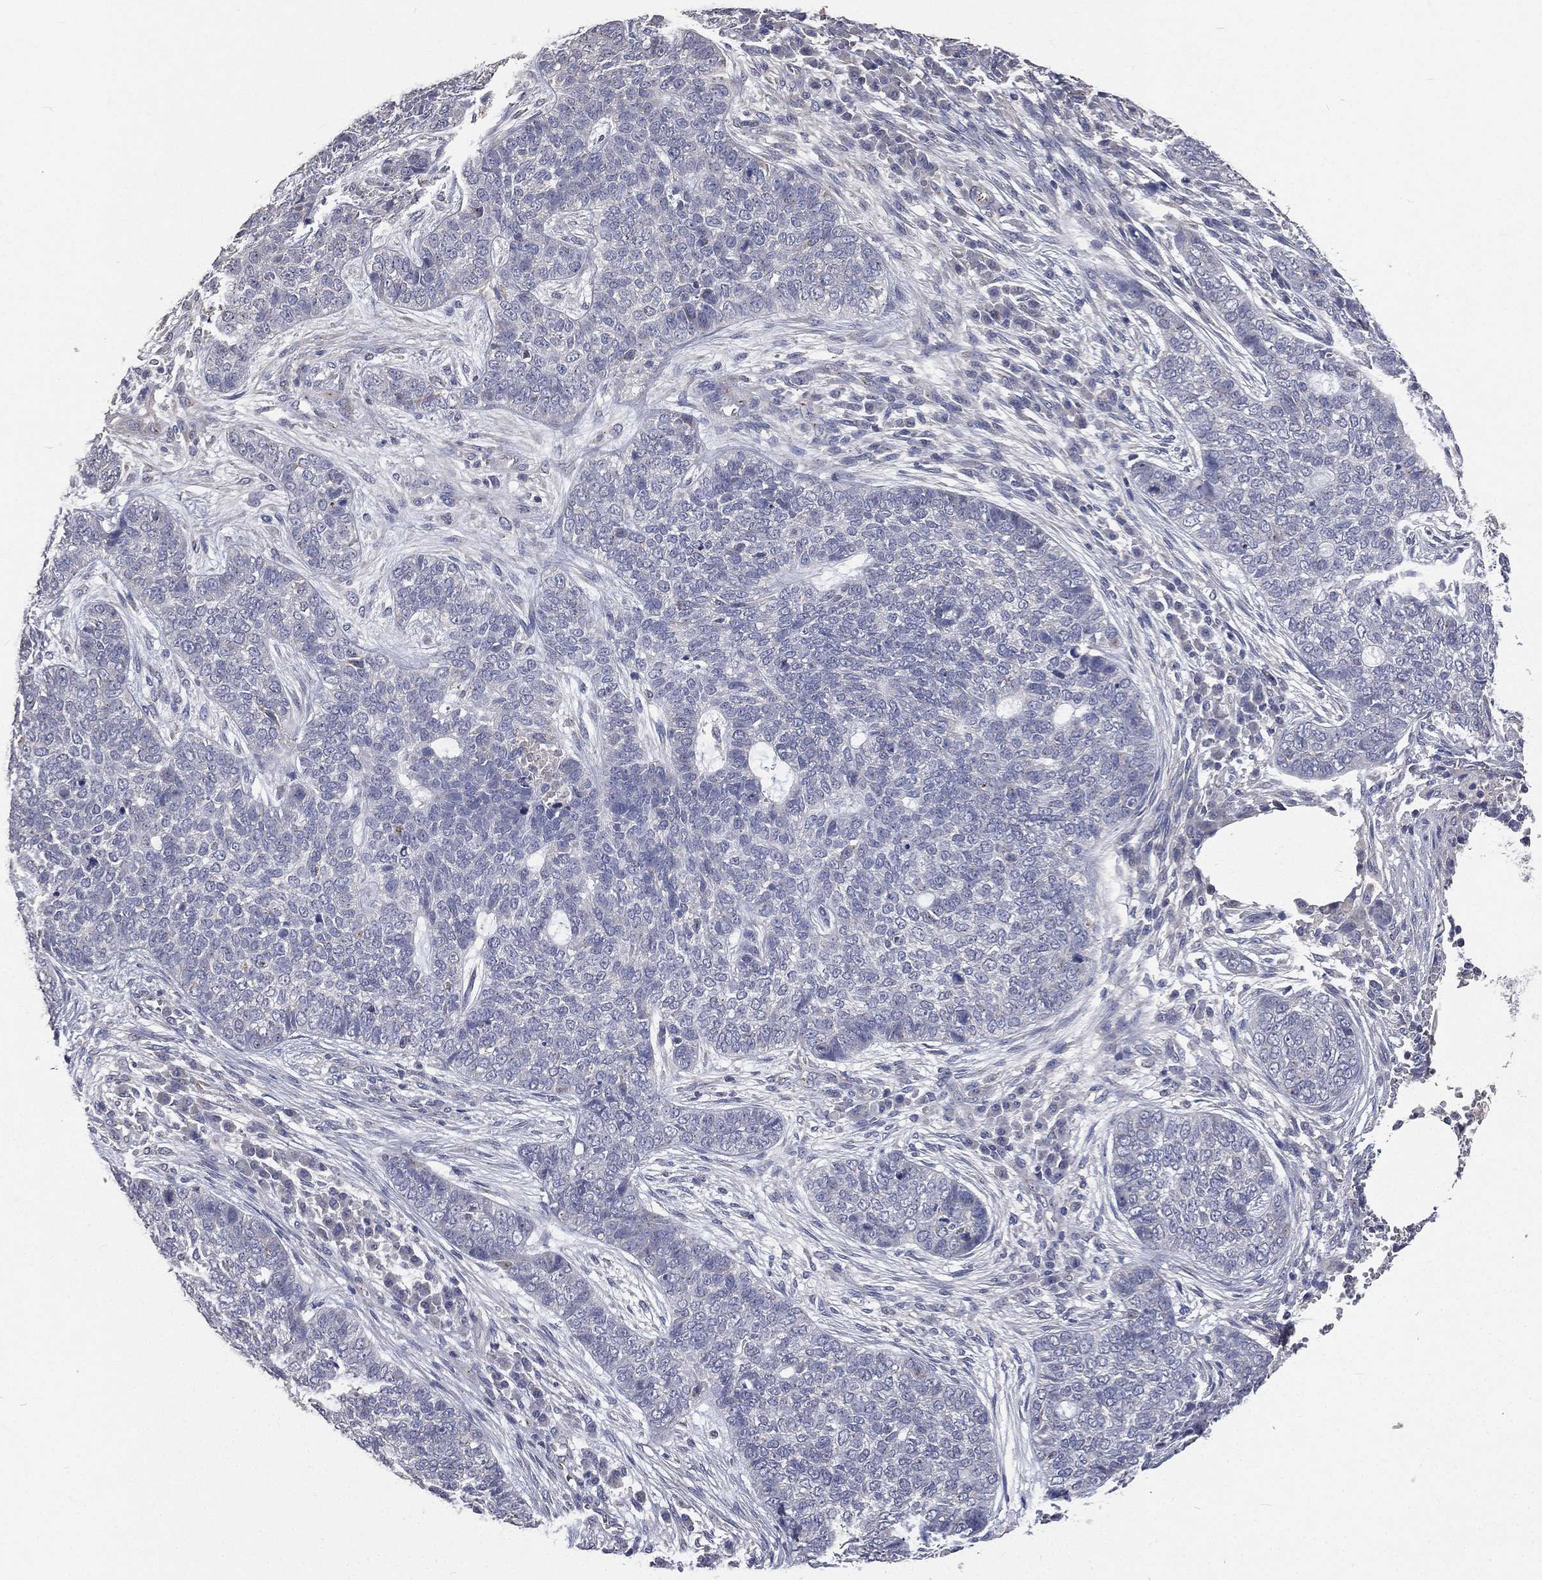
{"staining": {"intensity": "negative", "quantity": "none", "location": "none"}, "tissue": "skin cancer", "cell_type": "Tumor cells", "image_type": "cancer", "snomed": [{"axis": "morphology", "description": "Basal cell carcinoma"}, {"axis": "topography", "description": "Skin"}], "caption": "Tumor cells show no significant protein expression in skin cancer.", "gene": "CROCC", "patient": {"sex": "female", "age": 69}}